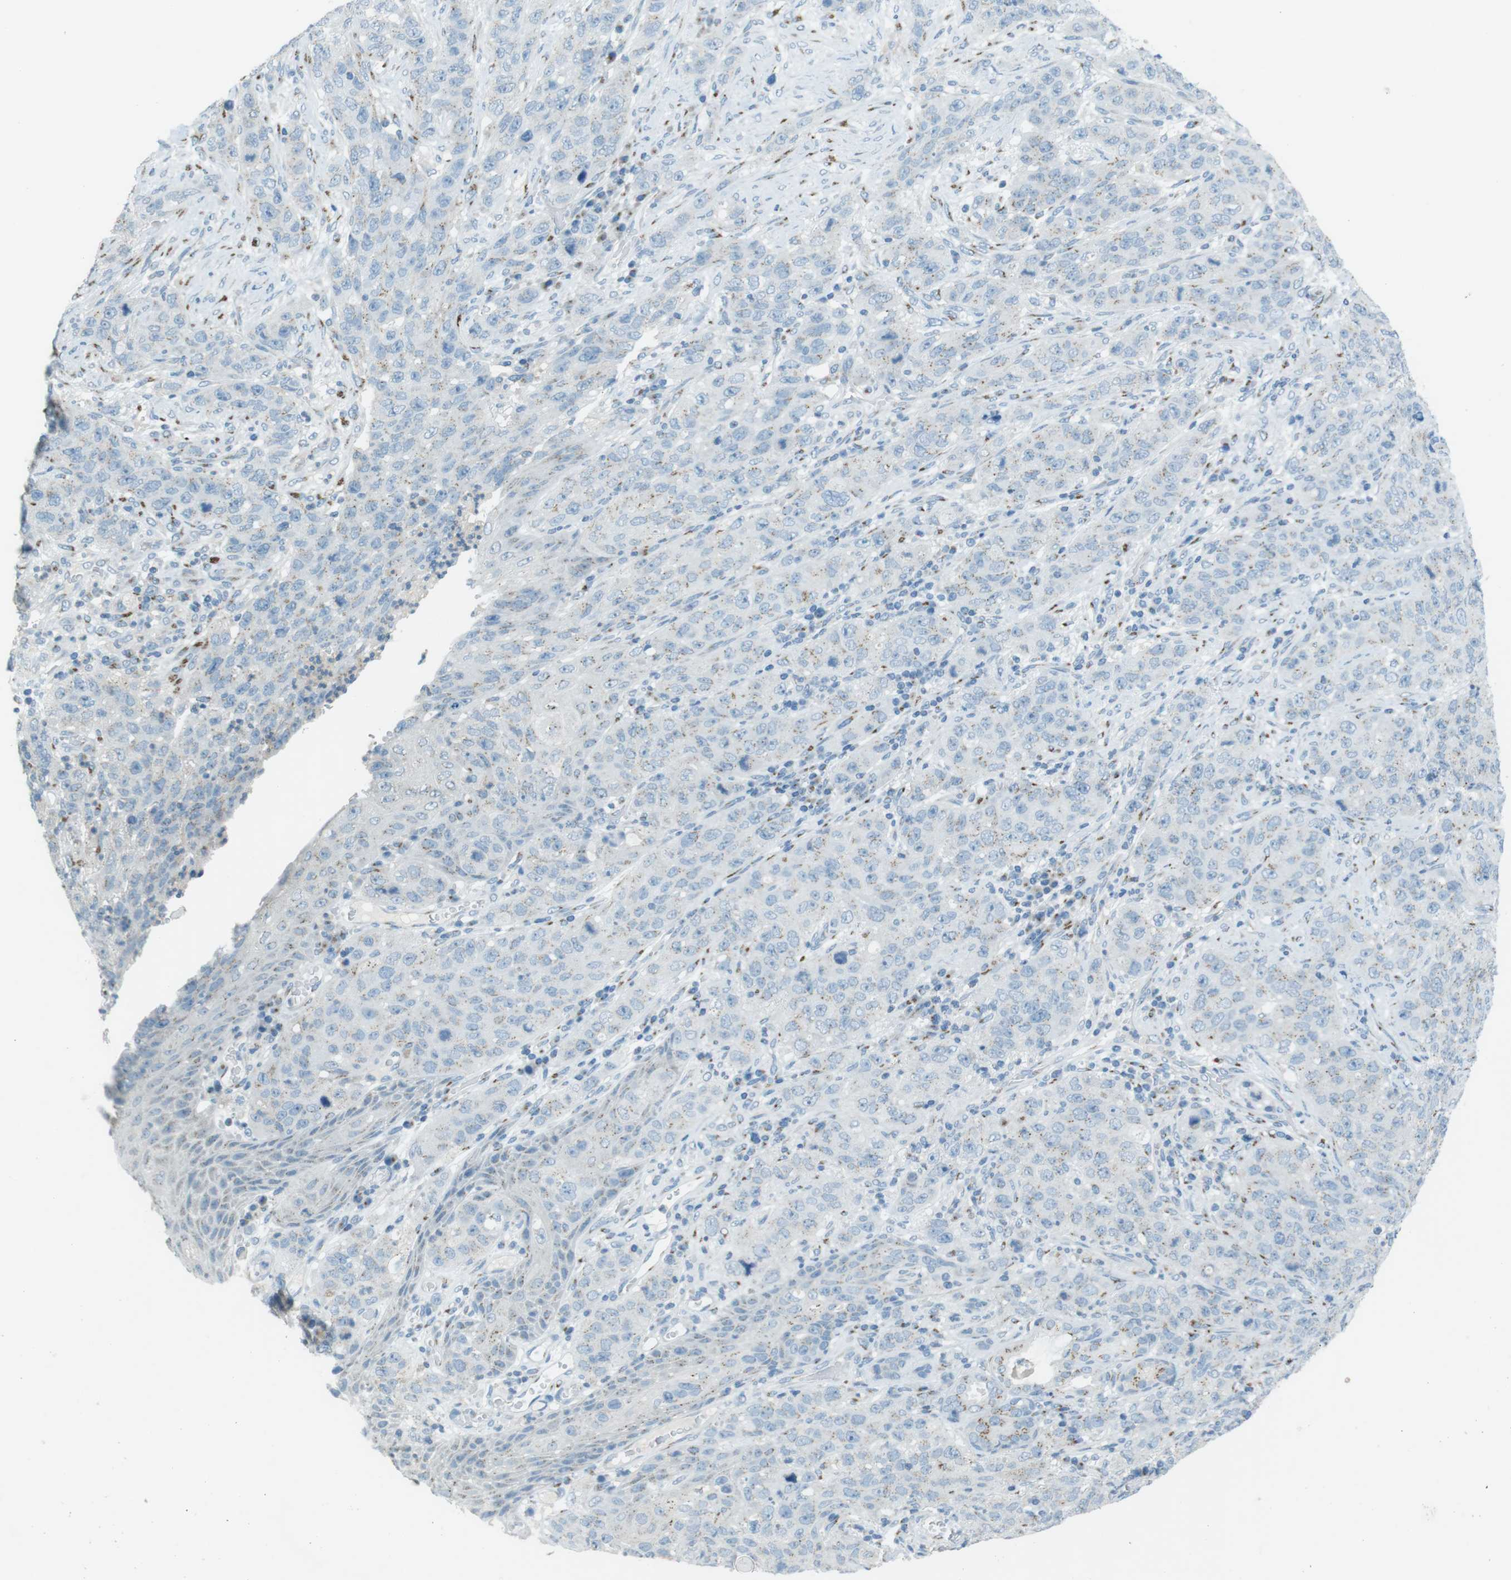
{"staining": {"intensity": "negative", "quantity": "none", "location": "none"}, "tissue": "stomach cancer", "cell_type": "Tumor cells", "image_type": "cancer", "snomed": [{"axis": "morphology", "description": "Adenocarcinoma, NOS"}, {"axis": "topography", "description": "Stomach"}], "caption": "The IHC image has no significant positivity in tumor cells of stomach adenocarcinoma tissue.", "gene": "TXNDC15", "patient": {"sex": "male", "age": 48}}